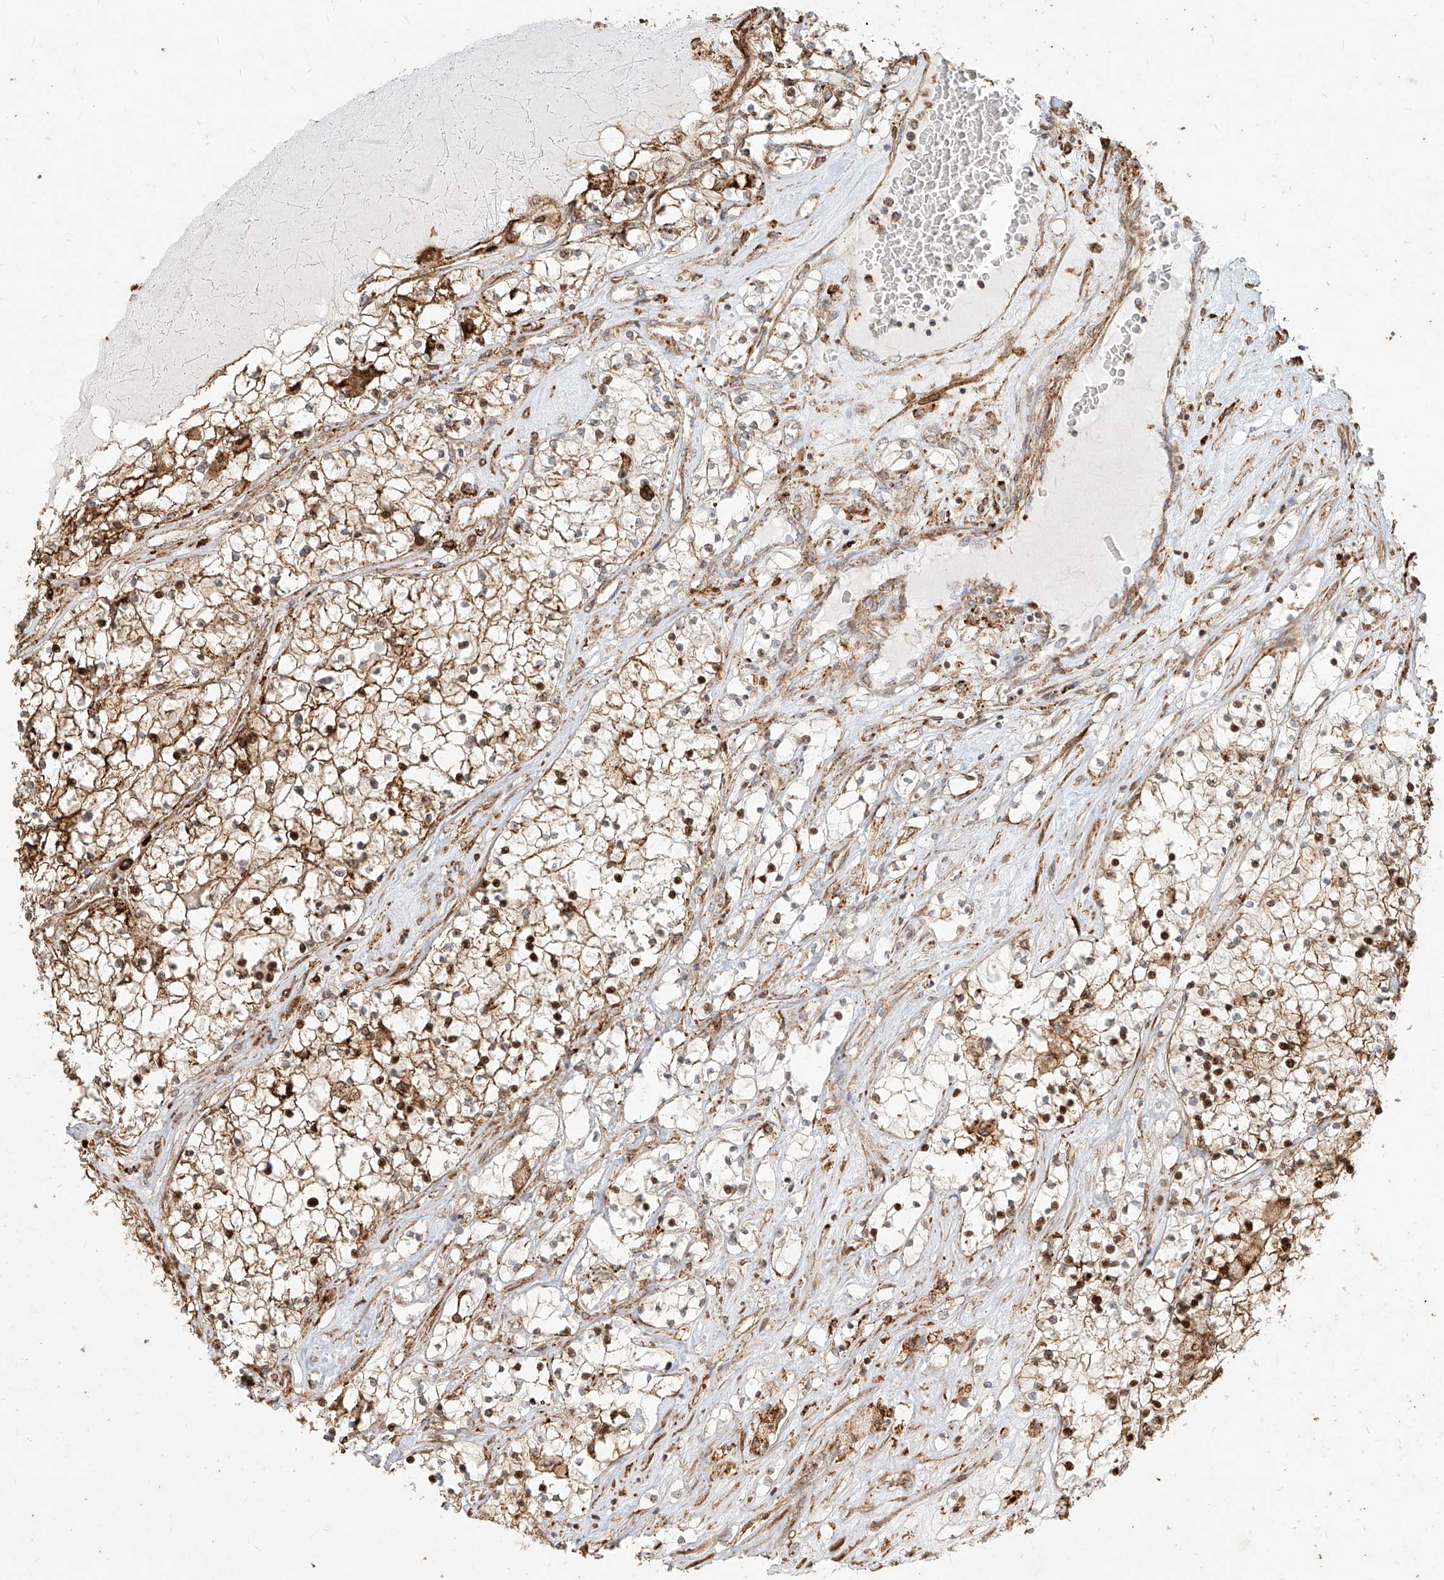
{"staining": {"intensity": "moderate", "quantity": "25%-75%", "location": "cytoplasmic/membranous,nuclear"}, "tissue": "renal cancer", "cell_type": "Tumor cells", "image_type": "cancer", "snomed": [{"axis": "morphology", "description": "Normal tissue, NOS"}, {"axis": "morphology", "description": "Adenocarcinoma, NOS"}, {"axis": "topography", "description": "Kidney"}], "caption": "Human renal cancer (adenocarcinoma) stained with a protein marker displays moderate staining in tumor cells.", "gene": "MTX2", "patient": {"sex": "male", "age": 68}}